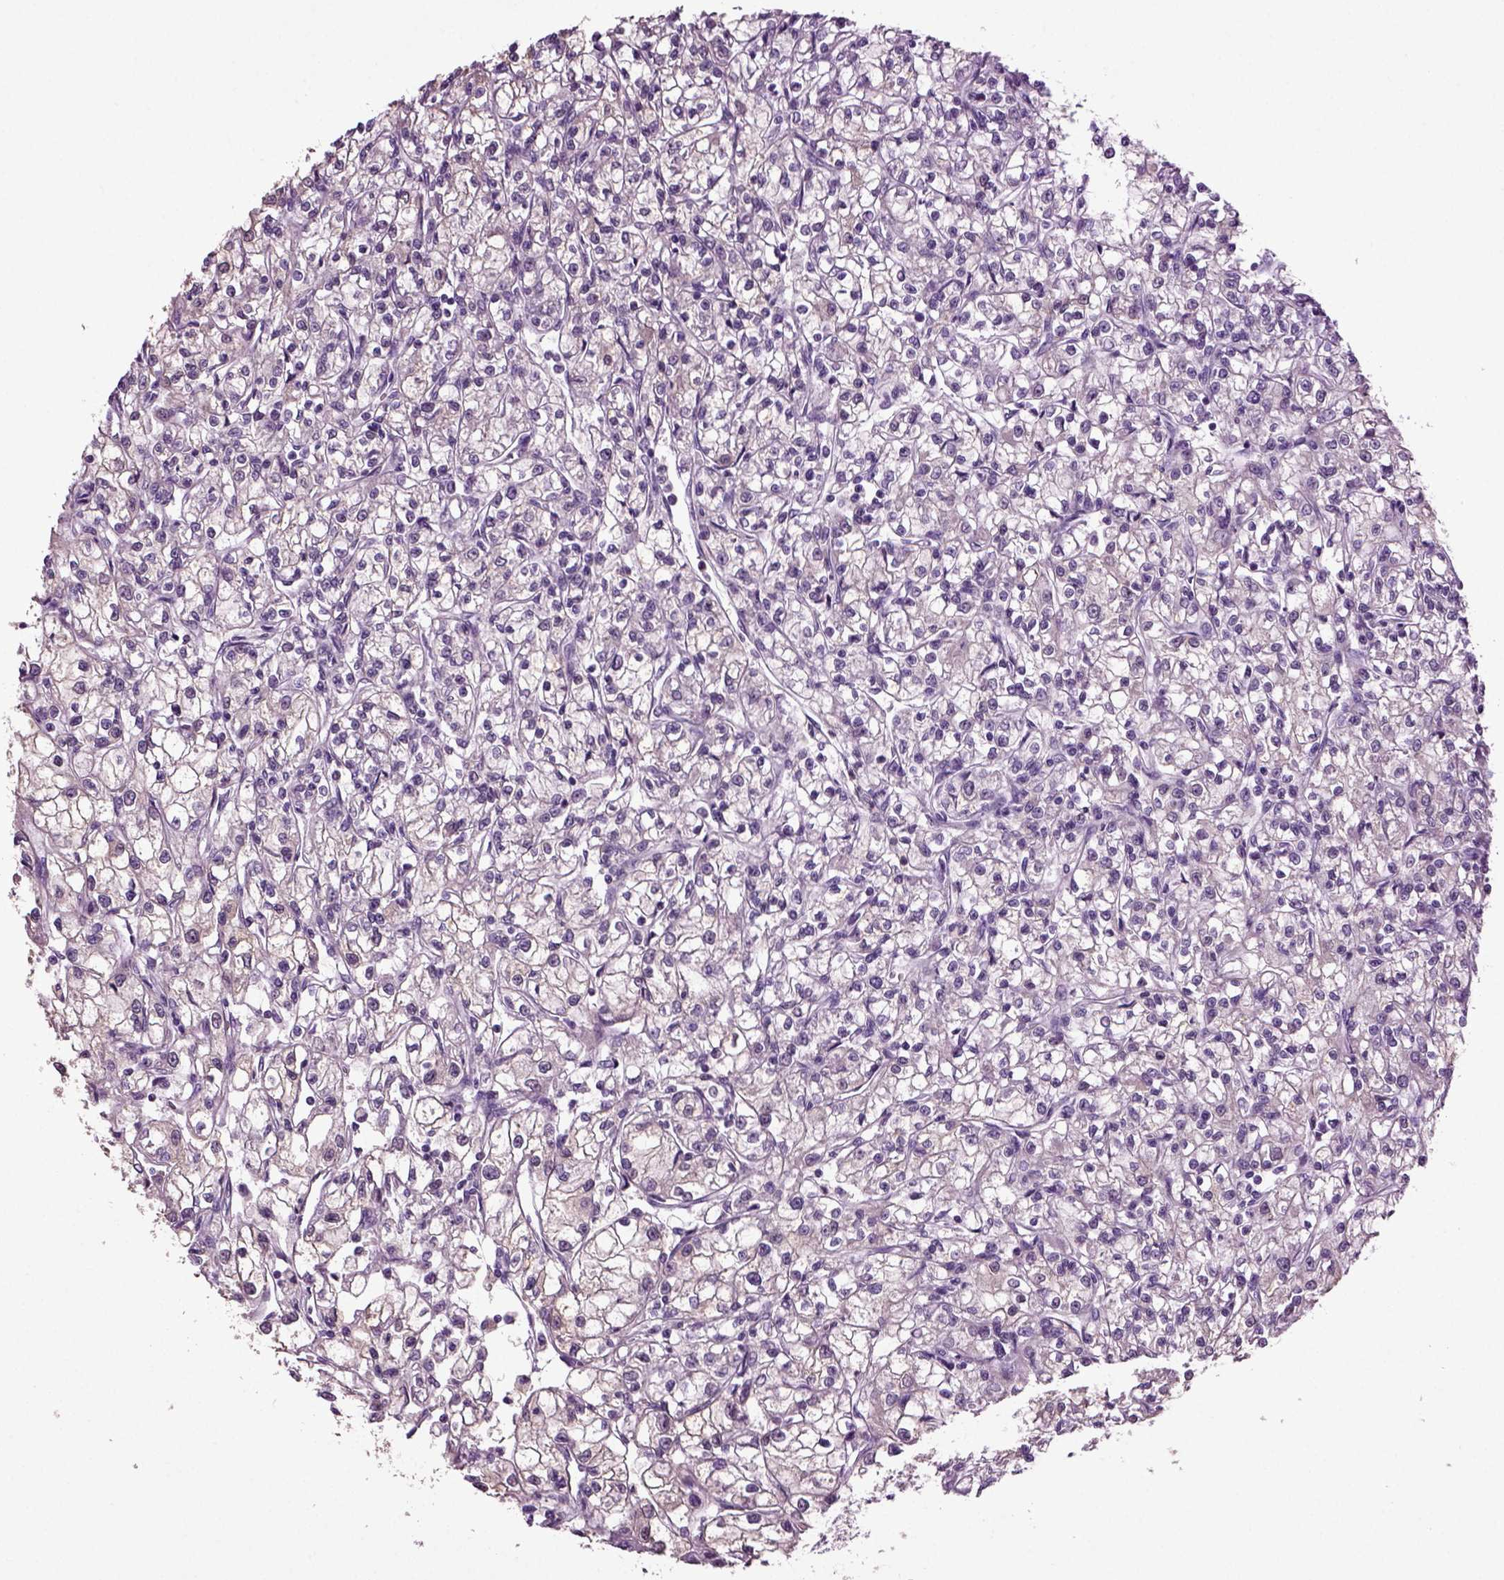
{"staining": {"intensity": "negative", "quantity": "none", "location": "none"}, "tissue": "renal cancer", "cell_type": "Tumor cells", "image_type": "cancer", "snomed": [{"axis": "morphology", "description": "Adenocarcinoma, NOS"}, {"axis": "topography", "description": "Kidney"}], "caption": "The photomicrograph demonstrates no significant expression in tumor cells of renal adenocarcinoma.", "gene": "FGF11", "patient": {"sex": "female", "age": 59}}